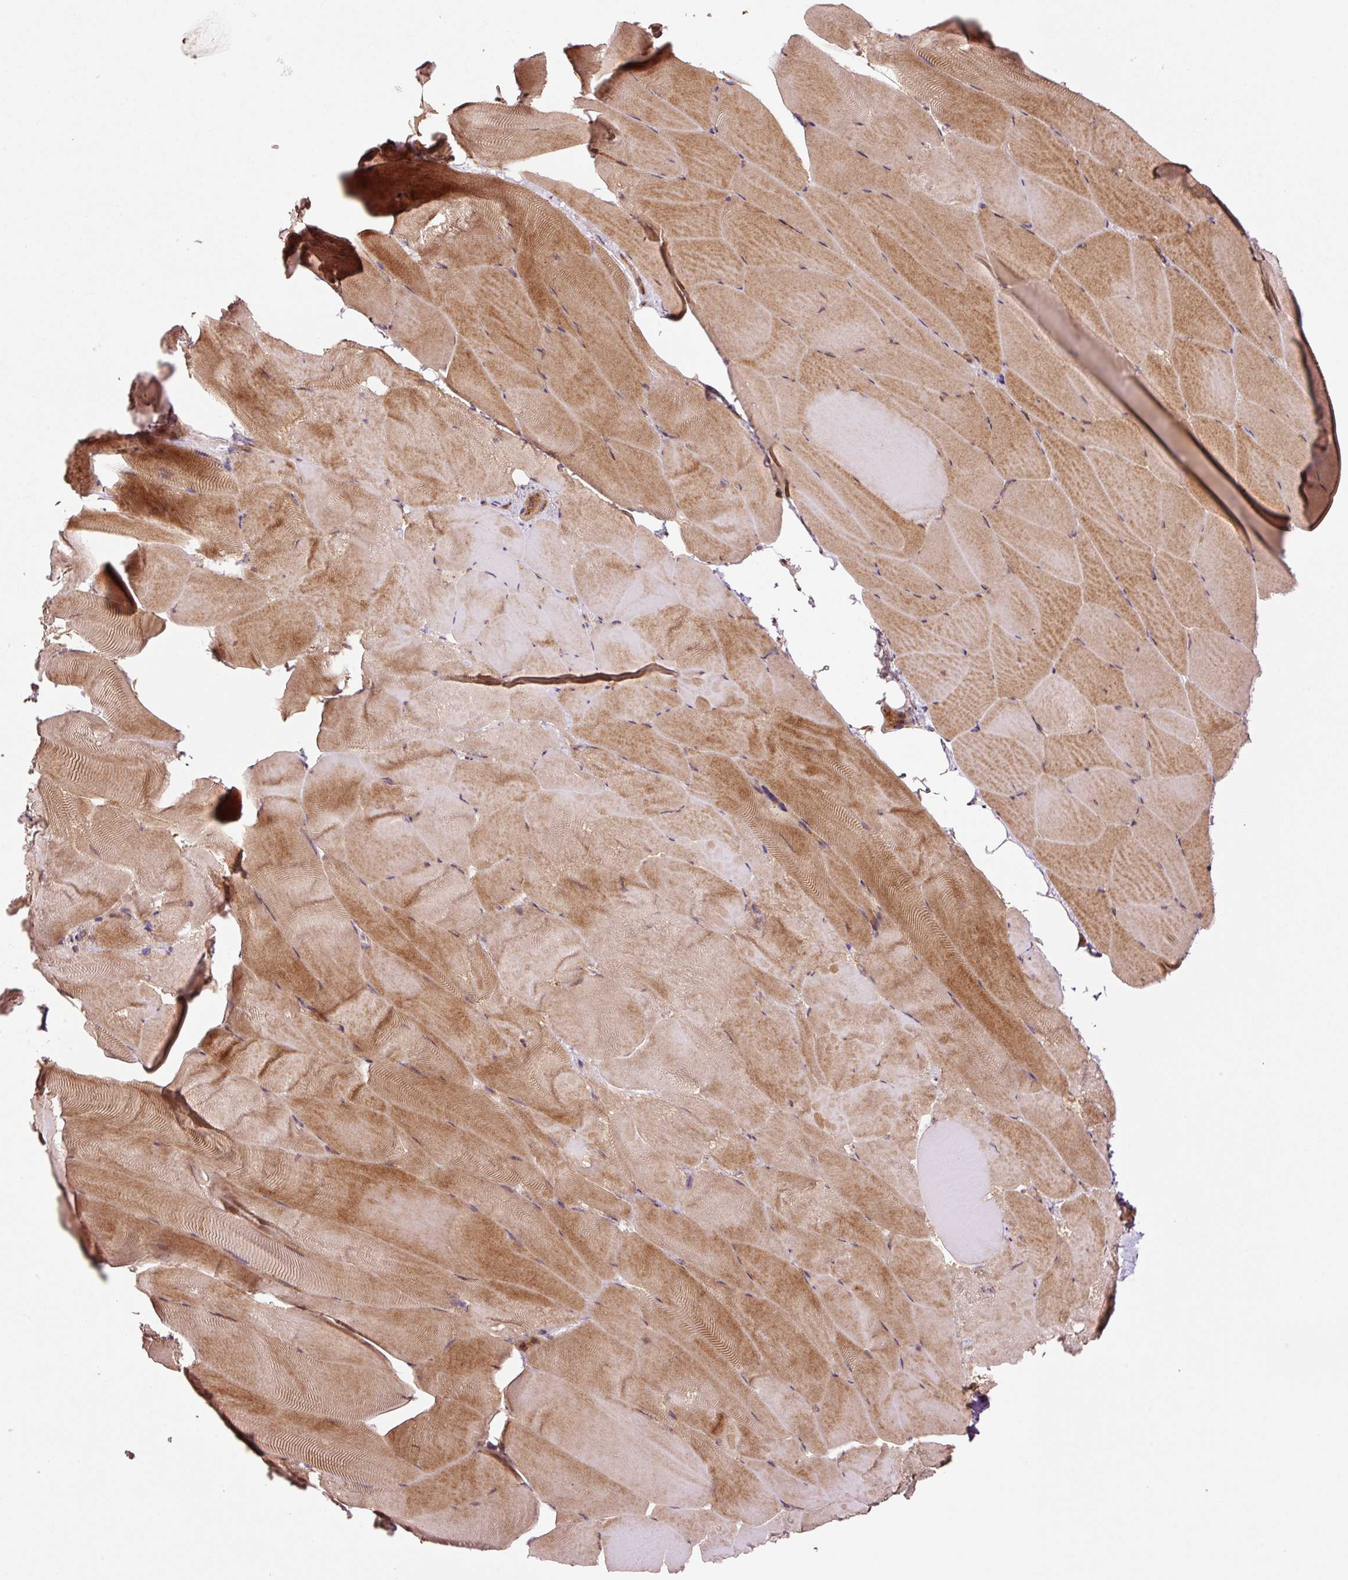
{"staining": {"intensity": "moderate", "quantity": ">75%", "location": "cytoplasmic/membranous"}, "tissue": "skeletal muscle", "cell_type": "Myocytes", "image_type": "normal", "snomed": [{"axis": "morphology", "description": "Normal tissue, NOS"}, {"axis": "topography", "description": "Skeletal muscle"}], "caption": "This photomicrograph demonstrates unremarkable skeletal muscle stained with immunohistochemistry to label a protein in brown. The cytoplasmic/membranous of myocytes show moderate positivity for the protein. Nuclei are counter-stained blue.", "gene": "OXER1", "patient": {"sex": "female", "age": 64}}